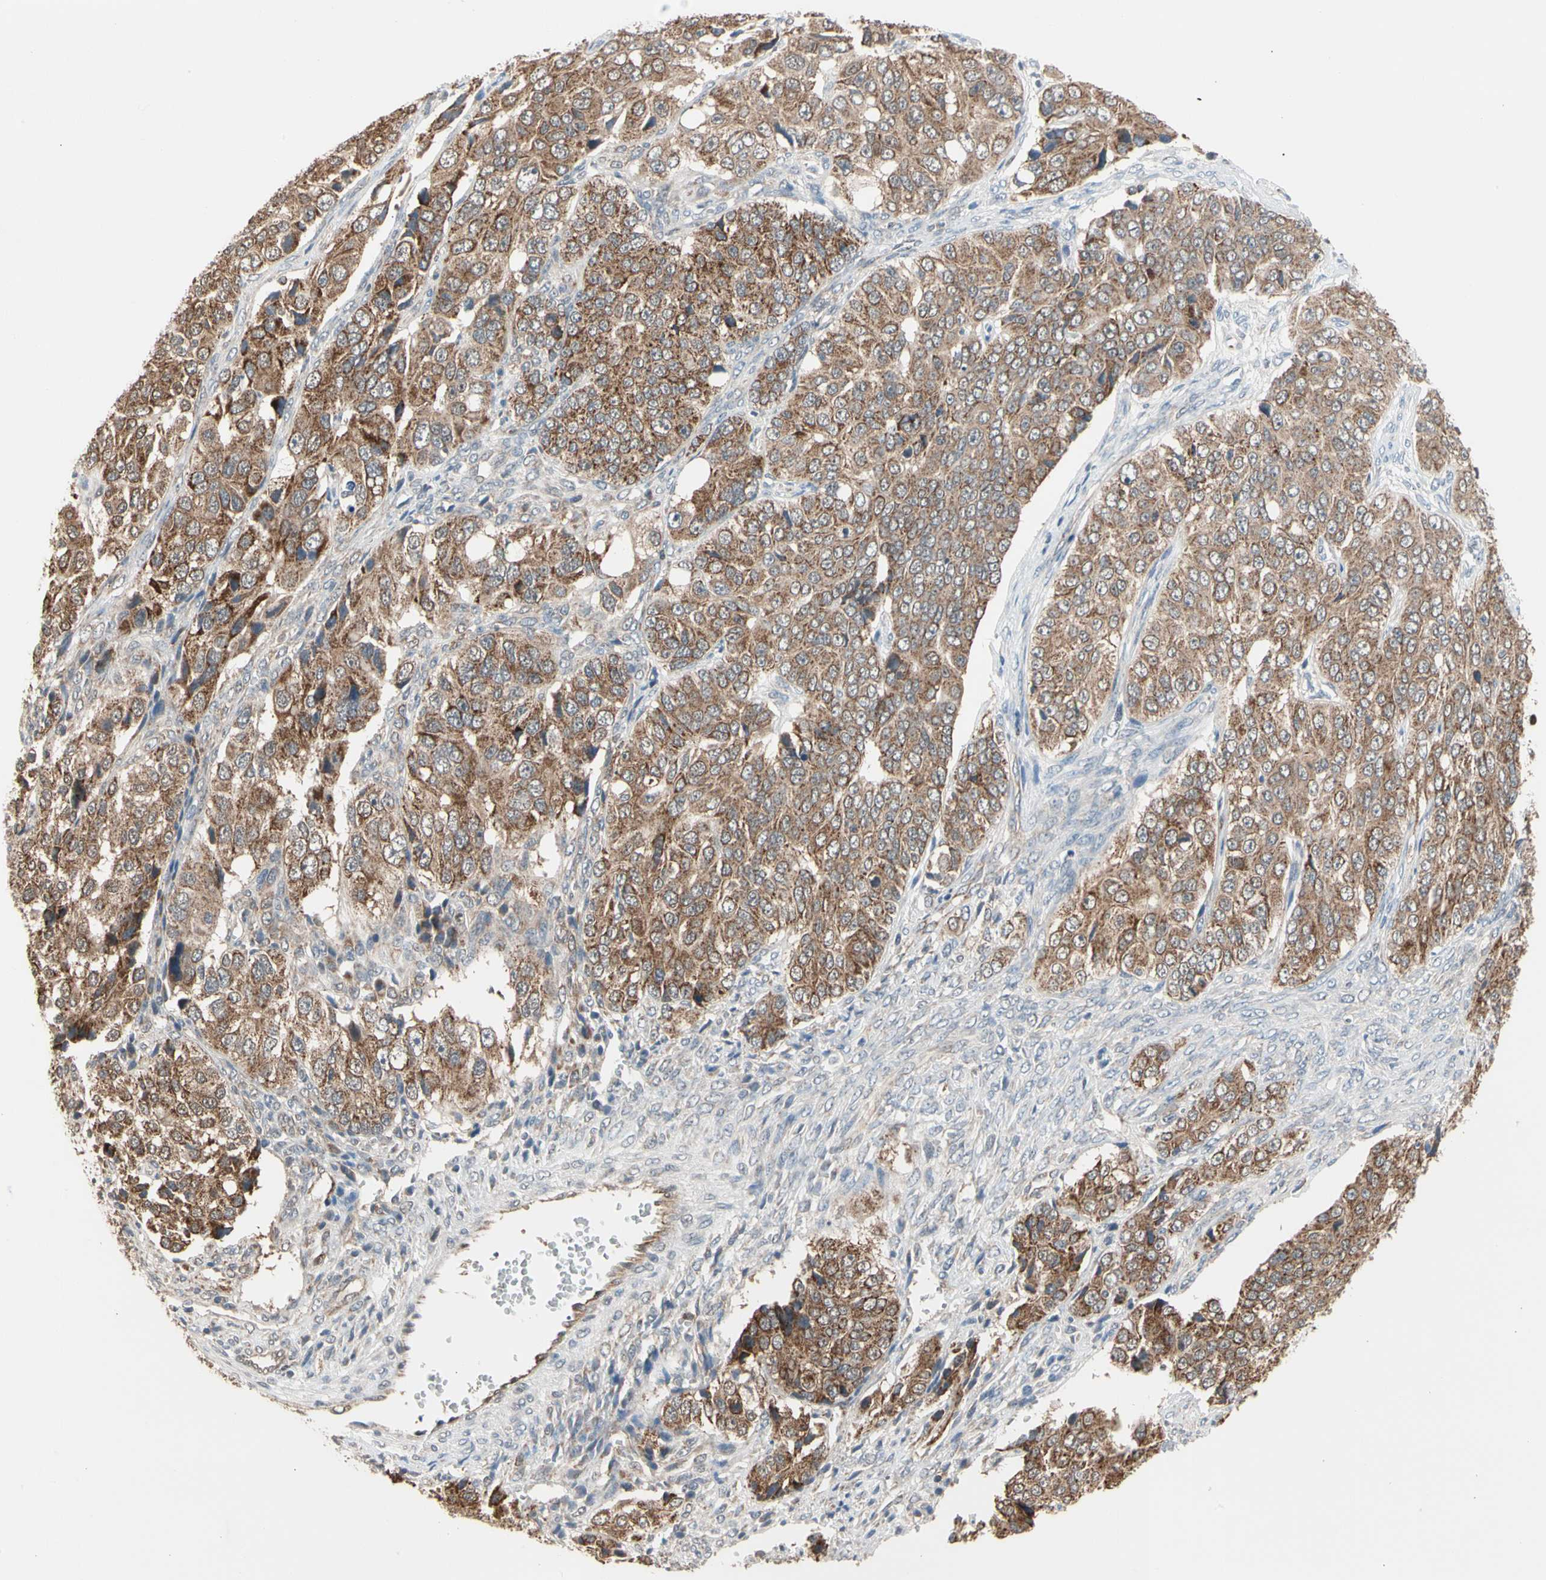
{"staining": {"intensity": "moderate", "quantity": ">75%", "location": "cytoplasmic/membranous"}, "tissue": "ovarian cancer", "cell_type": "Tumor cells", "image_type": "cancer", "snomed": [{"axis": "morphology", "description": "Carcinoma, endometroid"}, {"axis": "topography", "description": "Ovary"}], "caption": "Tumor cells show moderate cytoplasmic/membranous positivity in about >75% of cells in endometroid carcinoma (ovarian). Nuclei are stained in blue.", "gene": "MTHFS", "patient": {"sex": "female", "age": 51}}